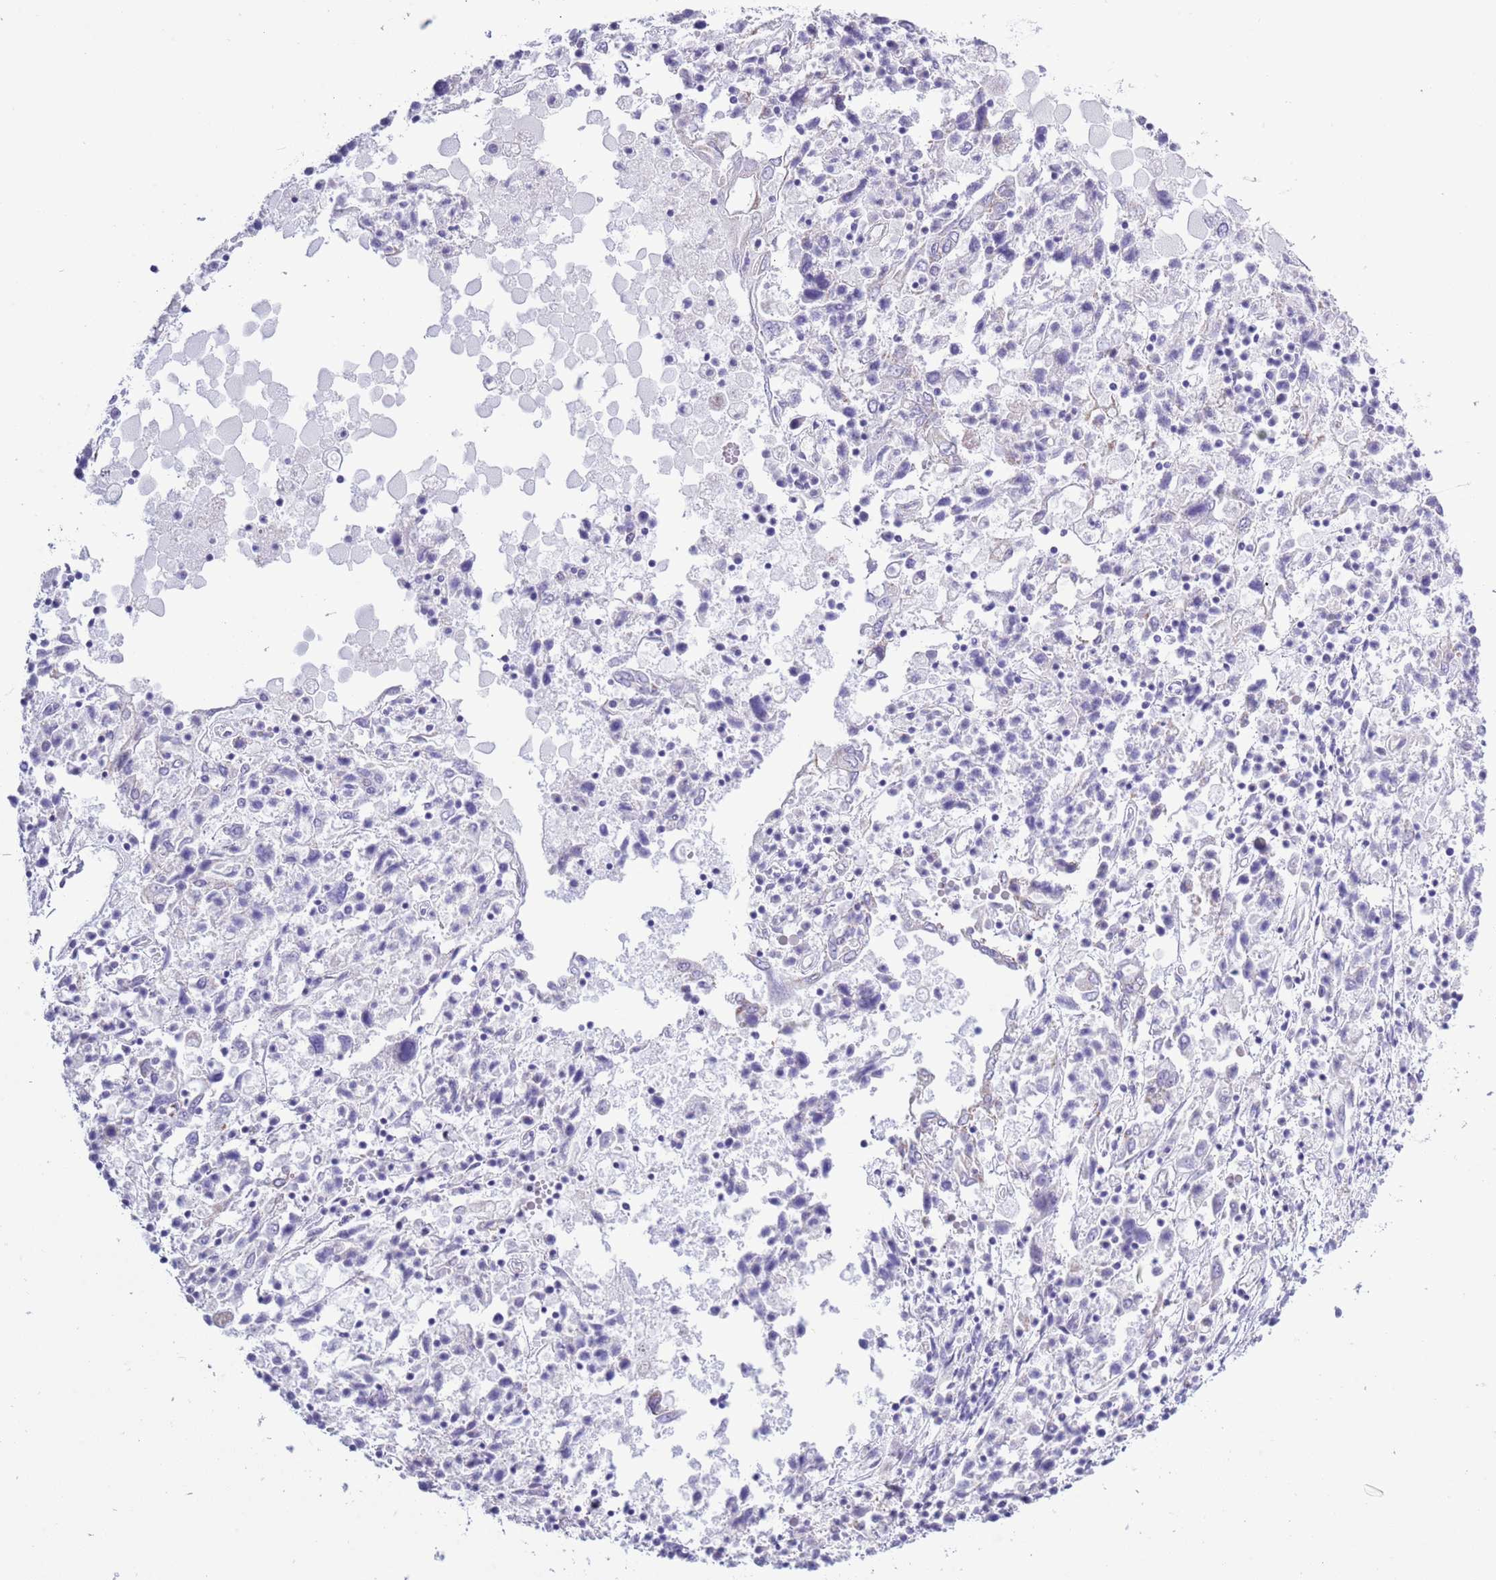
{"staining": {"intensity": "negative", "quantity": "none", "location": "none"}, "tissue": "ovarian cancer", "cell_type": "Tumor cells", "image_type": "cancer", "snomed": [{"axis": "morphology", "description": "Carcinoma, endometroid"}, {"axis": "topography", "description": "Ovary"}], "caption": "Endometroid carcinoma (ovarian) was stained to show a protein in brown. There is no significant staining in tumor cells.", "gene": "MOCOS", "patient": {"sex": "female", "age": 62}}